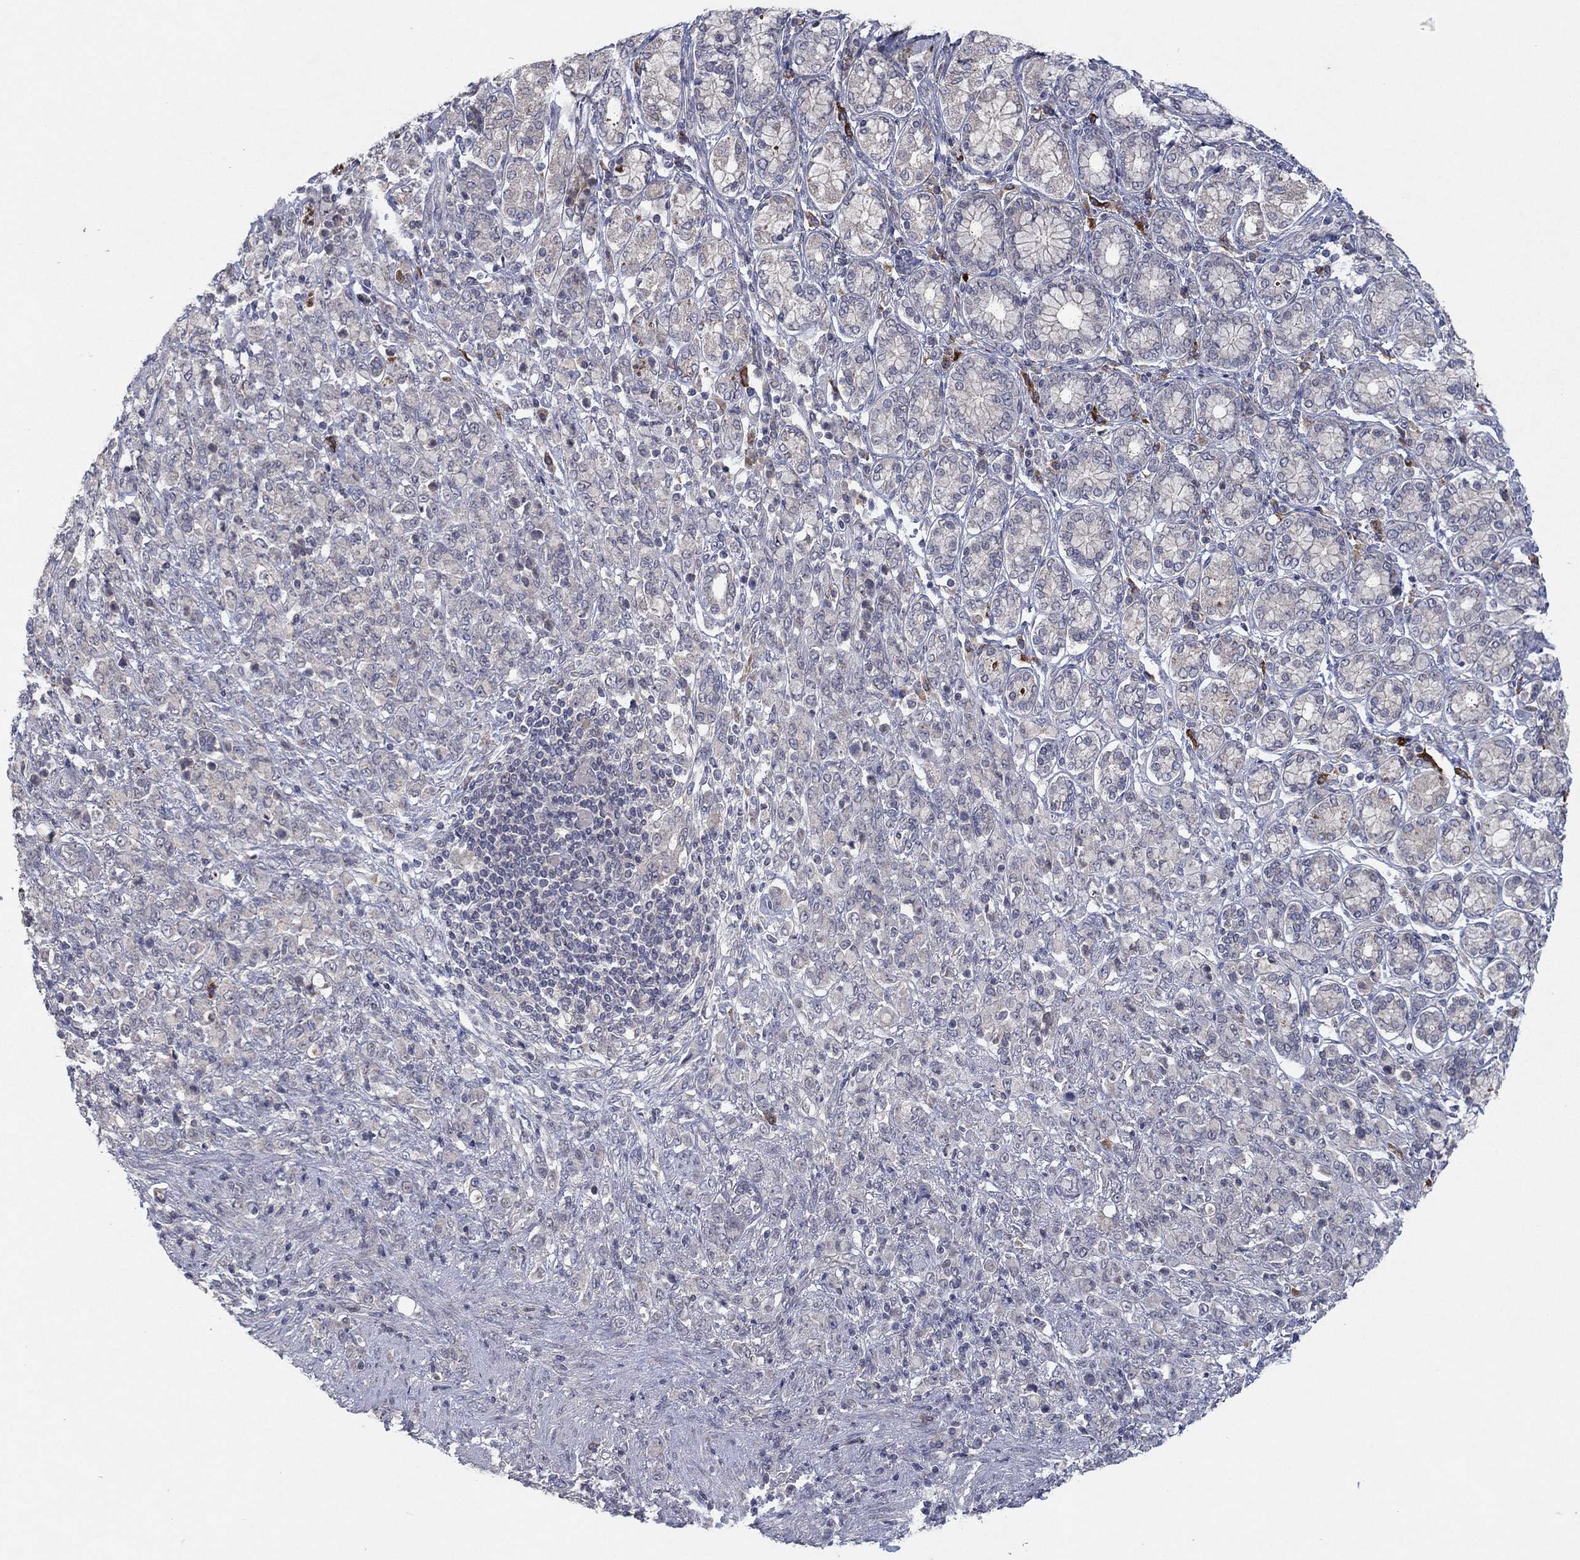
{"staining": {"intensity": "negative", "quantity": "none", "location": "none"}, "tissue": "stomach cancer", "cell_type": "Tumor cells", "image_type": "cancer", "snomed": [{"axis": "morphology", "description": "Normal tissue, NOS"}, {"axis": "morphology", "description": "Adenocarcinoma, NOS"}, {"axis": "topography", "description": "Stomach"}], "caption": "DAB immunohistochemical staining of stomach adenocarcinoma exhibits no significant expression in tumor cells.", "gene": "IL4", "patient": {"sex": "female", "age": 79}}